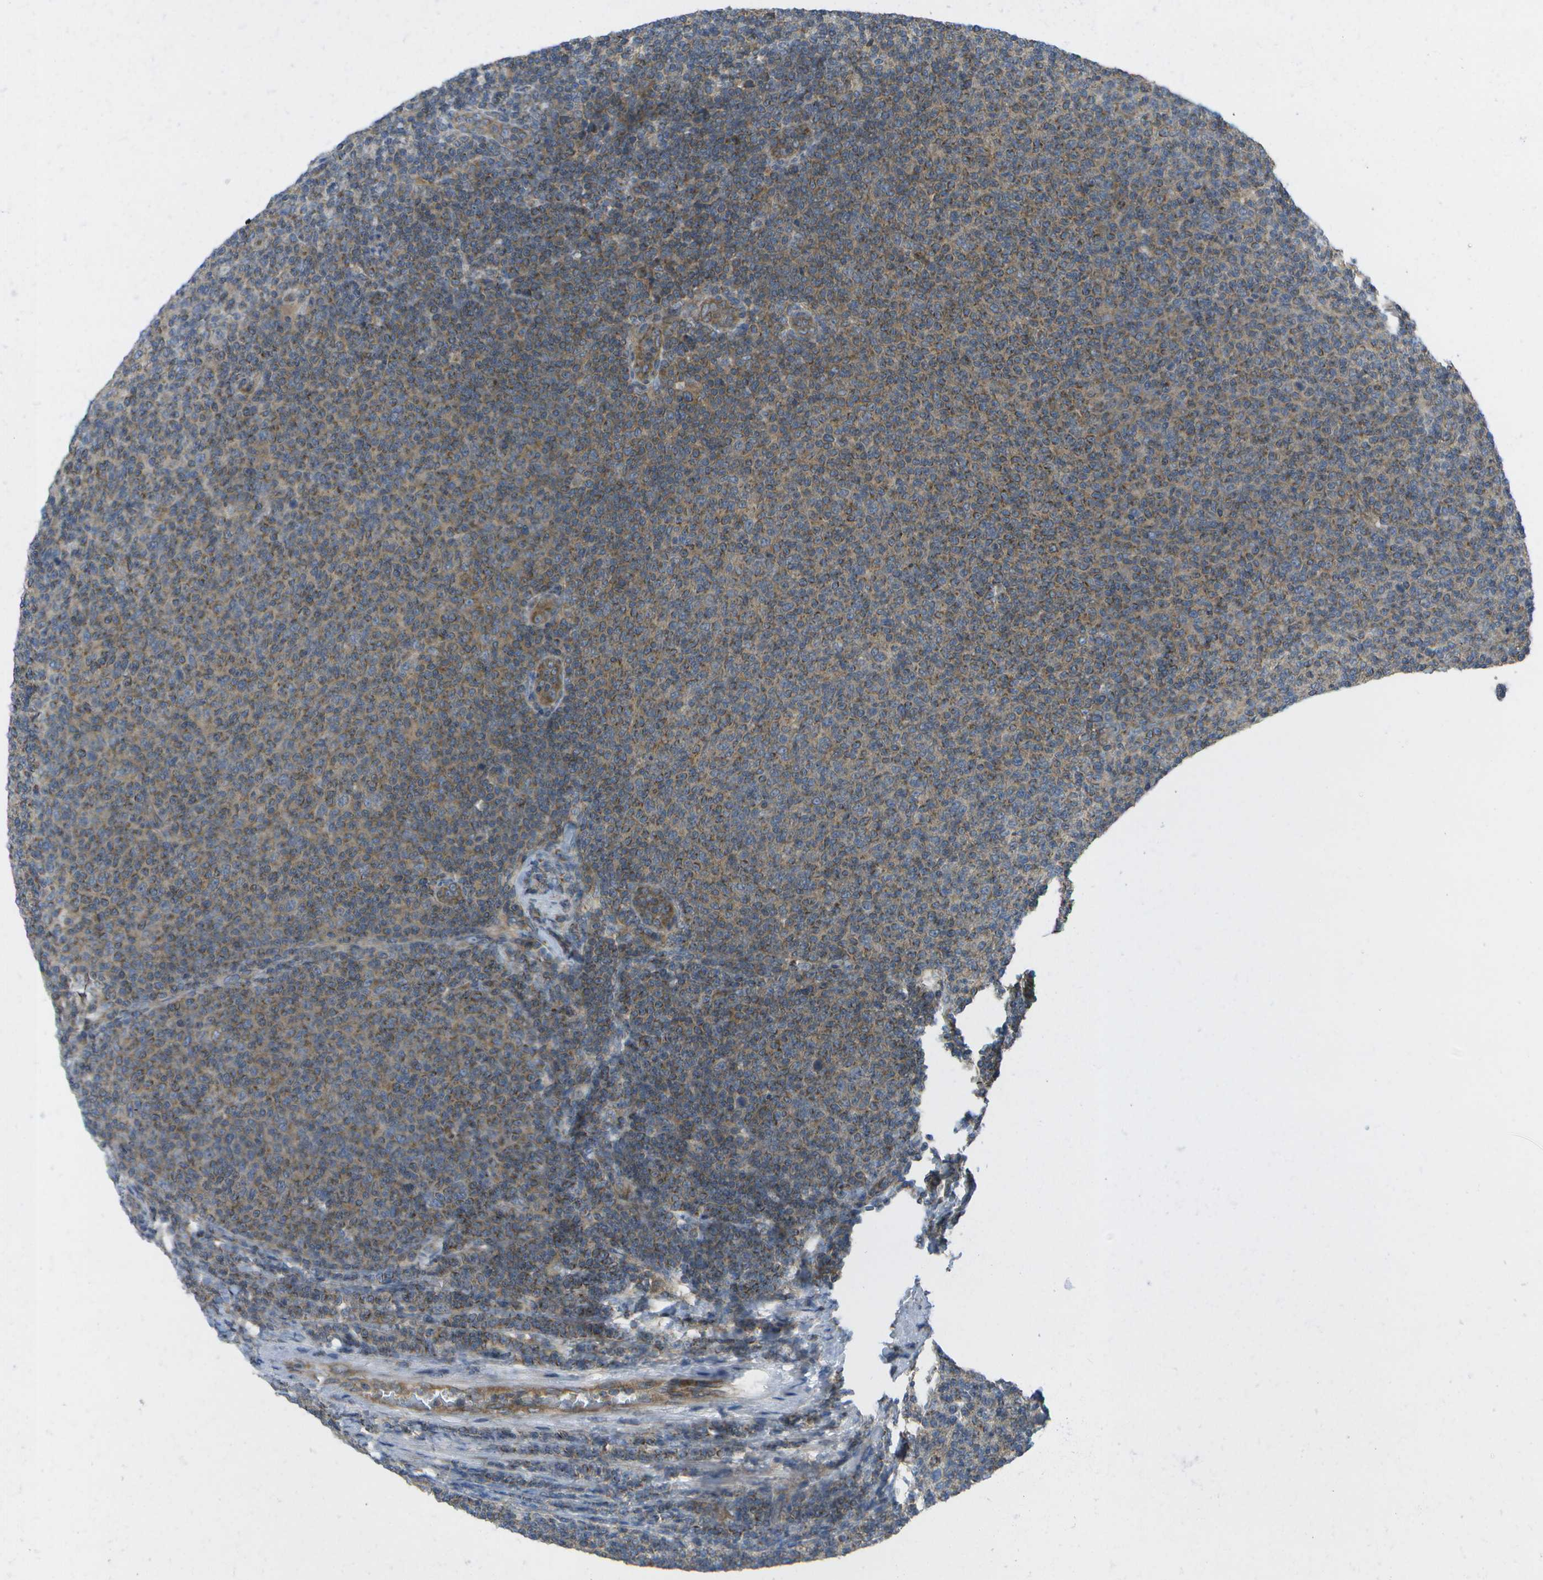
{"staining": {"intensity": "moderate", "quantity": ">75%", "location": "cytoplasmic/membranous"}, "tissue": "lymphoma", "cell_type": "Tumor cells", "image_type": "cancer", "snomed": [{"axis": "morphology", "description": "Malignant lymphoma, non-Hodgkin's type, Low grade"}, {"axis": "topography", "description": "Lymph node"}], "caption": "Immunohistochemical staining of lymphoma shows moderate cytoplasmic/membranous protein positivity in about >75% of tumor cells. (Brightfield microscopy of DAB IHC at high magnification).", "gene": "DPM3", "patient": {"sex": "male", "age": 66}}